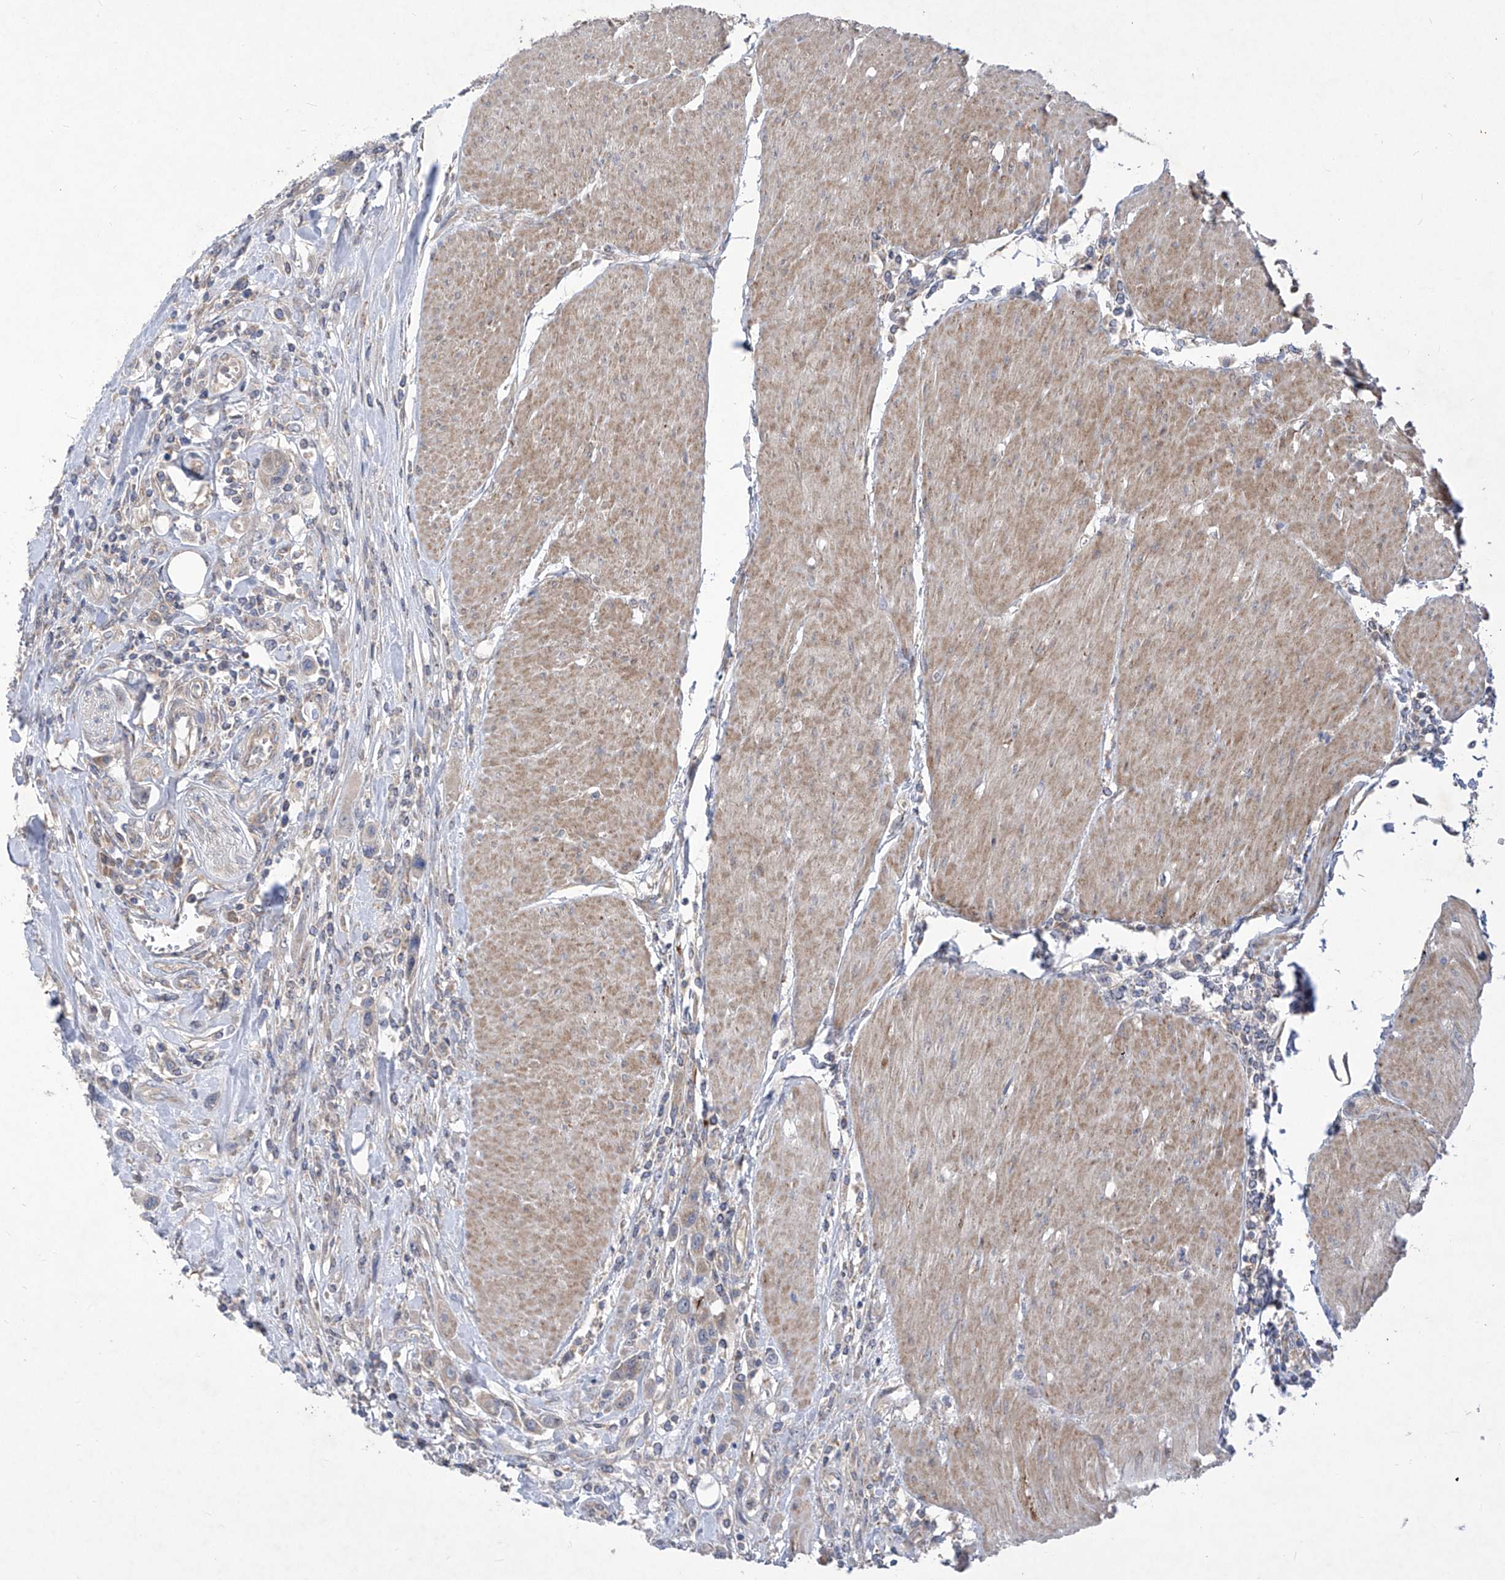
{"staining": {"intensity": "negative", "quantity": "none", "location": "none"}, "tissue": "urothelial cancer", "cell_type": "Tumor cells", "image_type": "cancer", "snomed": [{"axis": "morphology", "description": "Urothelial carcinoma, High grade"}, {"axis": "topography", "description": "Urinary bladder"}], "caption": "Protein analysis of urothelial cancer displays no significant staining in tumor cells.", "gene": "COQ3", "patient": {"sex": "male", "age": 50}}